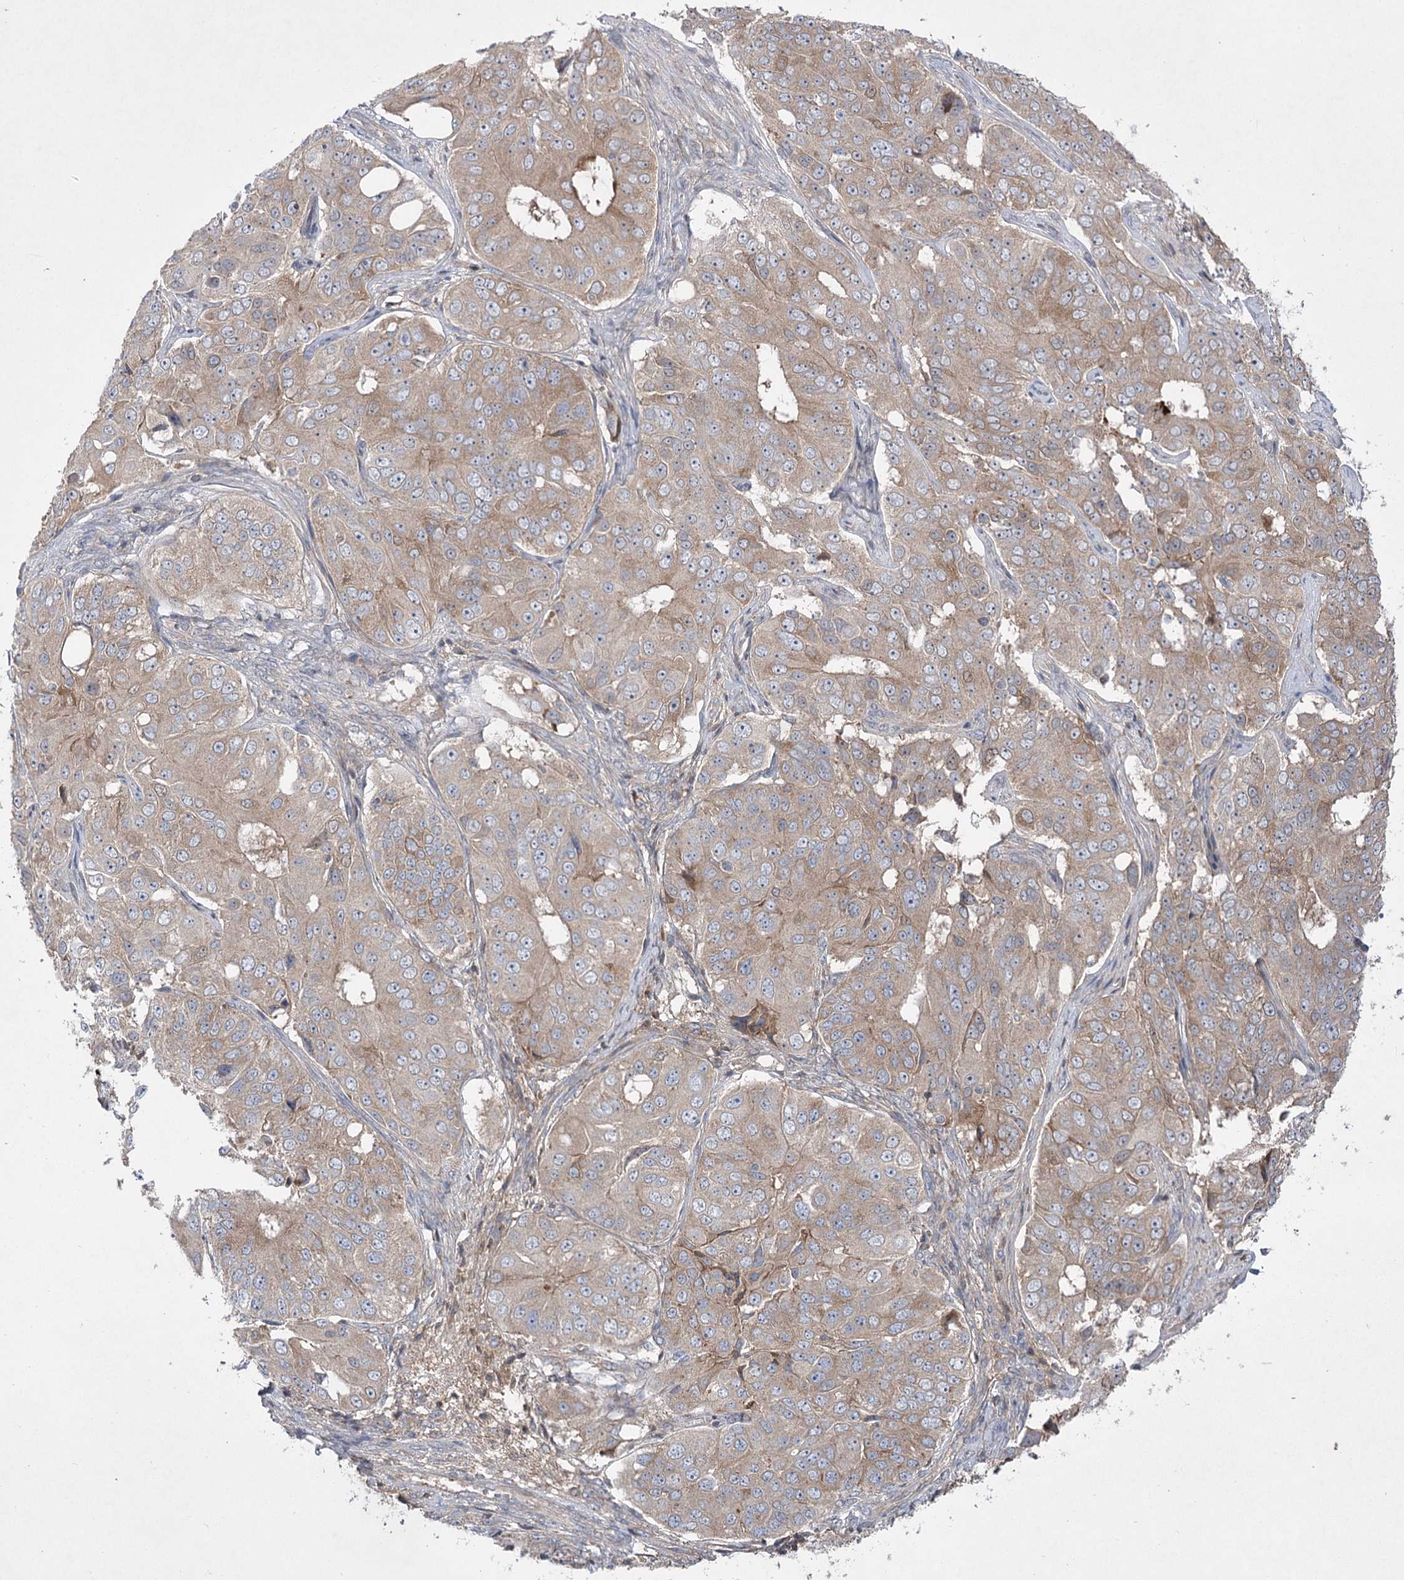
{"staining": {"intensity": "weak", "quantity": ">75%", "location": "cytoplasmic/membranous"}, "tissue": "ovarian cancer", "cell_type": "Tumor cells", "image_type": "cancer", "snomed": [{"axis": "morphology", "description": "Carcinoma, endometroid"}, {"axis": "topography", "description": "Ovary"}], "caption": "A low amount of weak cytoplasmic/membranous expression is present in approximately >75% of tumor cells in ovarian endometroid carcinoma tissue.", "gene": "PLEKHA5", "patient": {"sex": "female", "age": 51}}